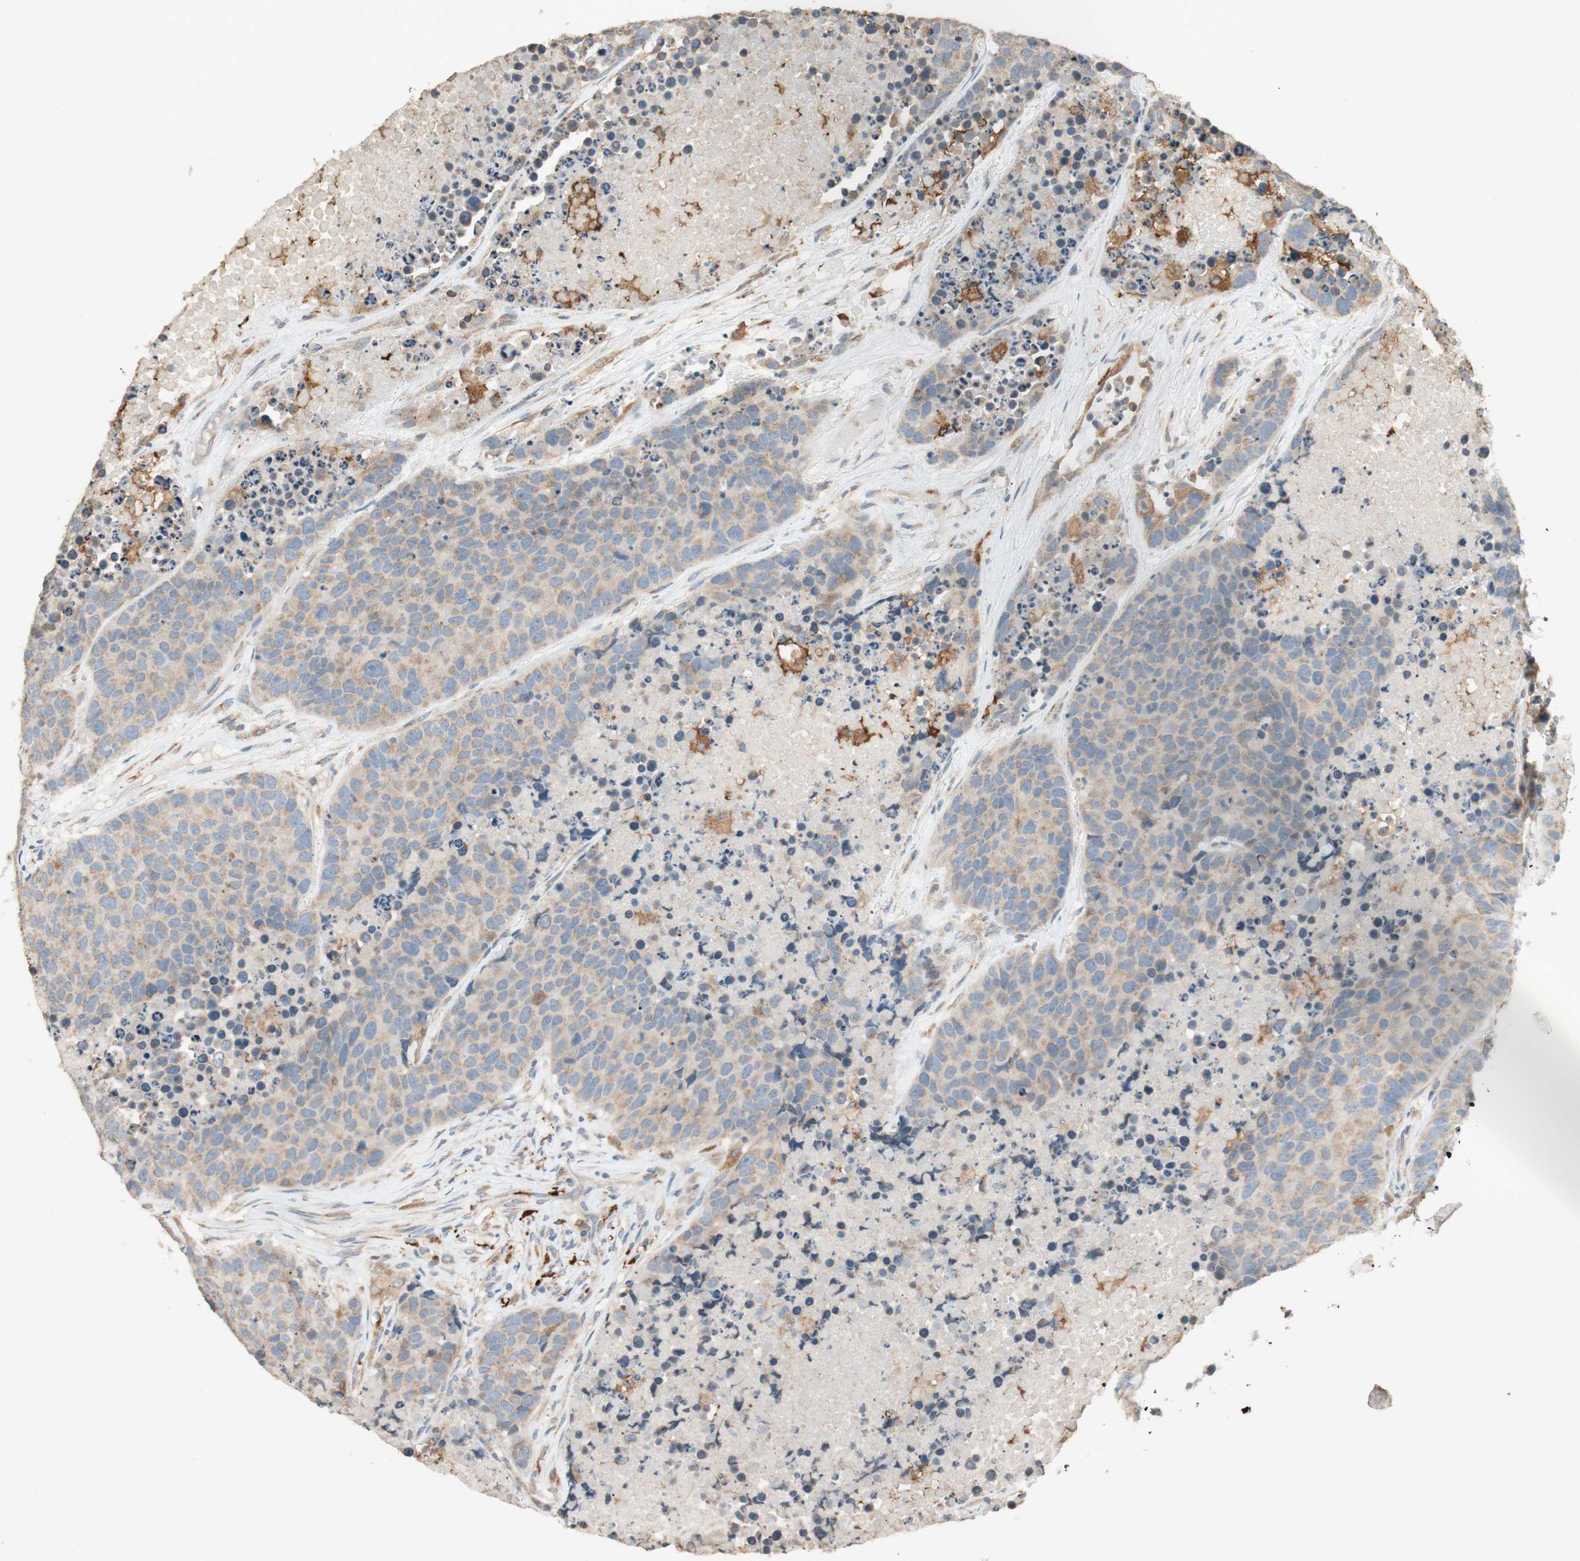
{"staining": {"intensity": "weak", "quantity": ">75%", "location": "cytoplasmic/membranous"}, "tissue": "carcinoid", "cell_type": "Tumor cells", "image_type": "cancer", "snomed": [{"axis": "morphology", "description": "Carcinoid, malignant, NOS"}, {"axis": "topography", "description": "Lung"}], "caption": "Protein expression analysis of malignant carcinoid reveals weak cytoplasmic/membranous positivity in about >75% of tumor cells.", "gene": "CLCN2", "patient": {"sex": "male", "age": 60}}